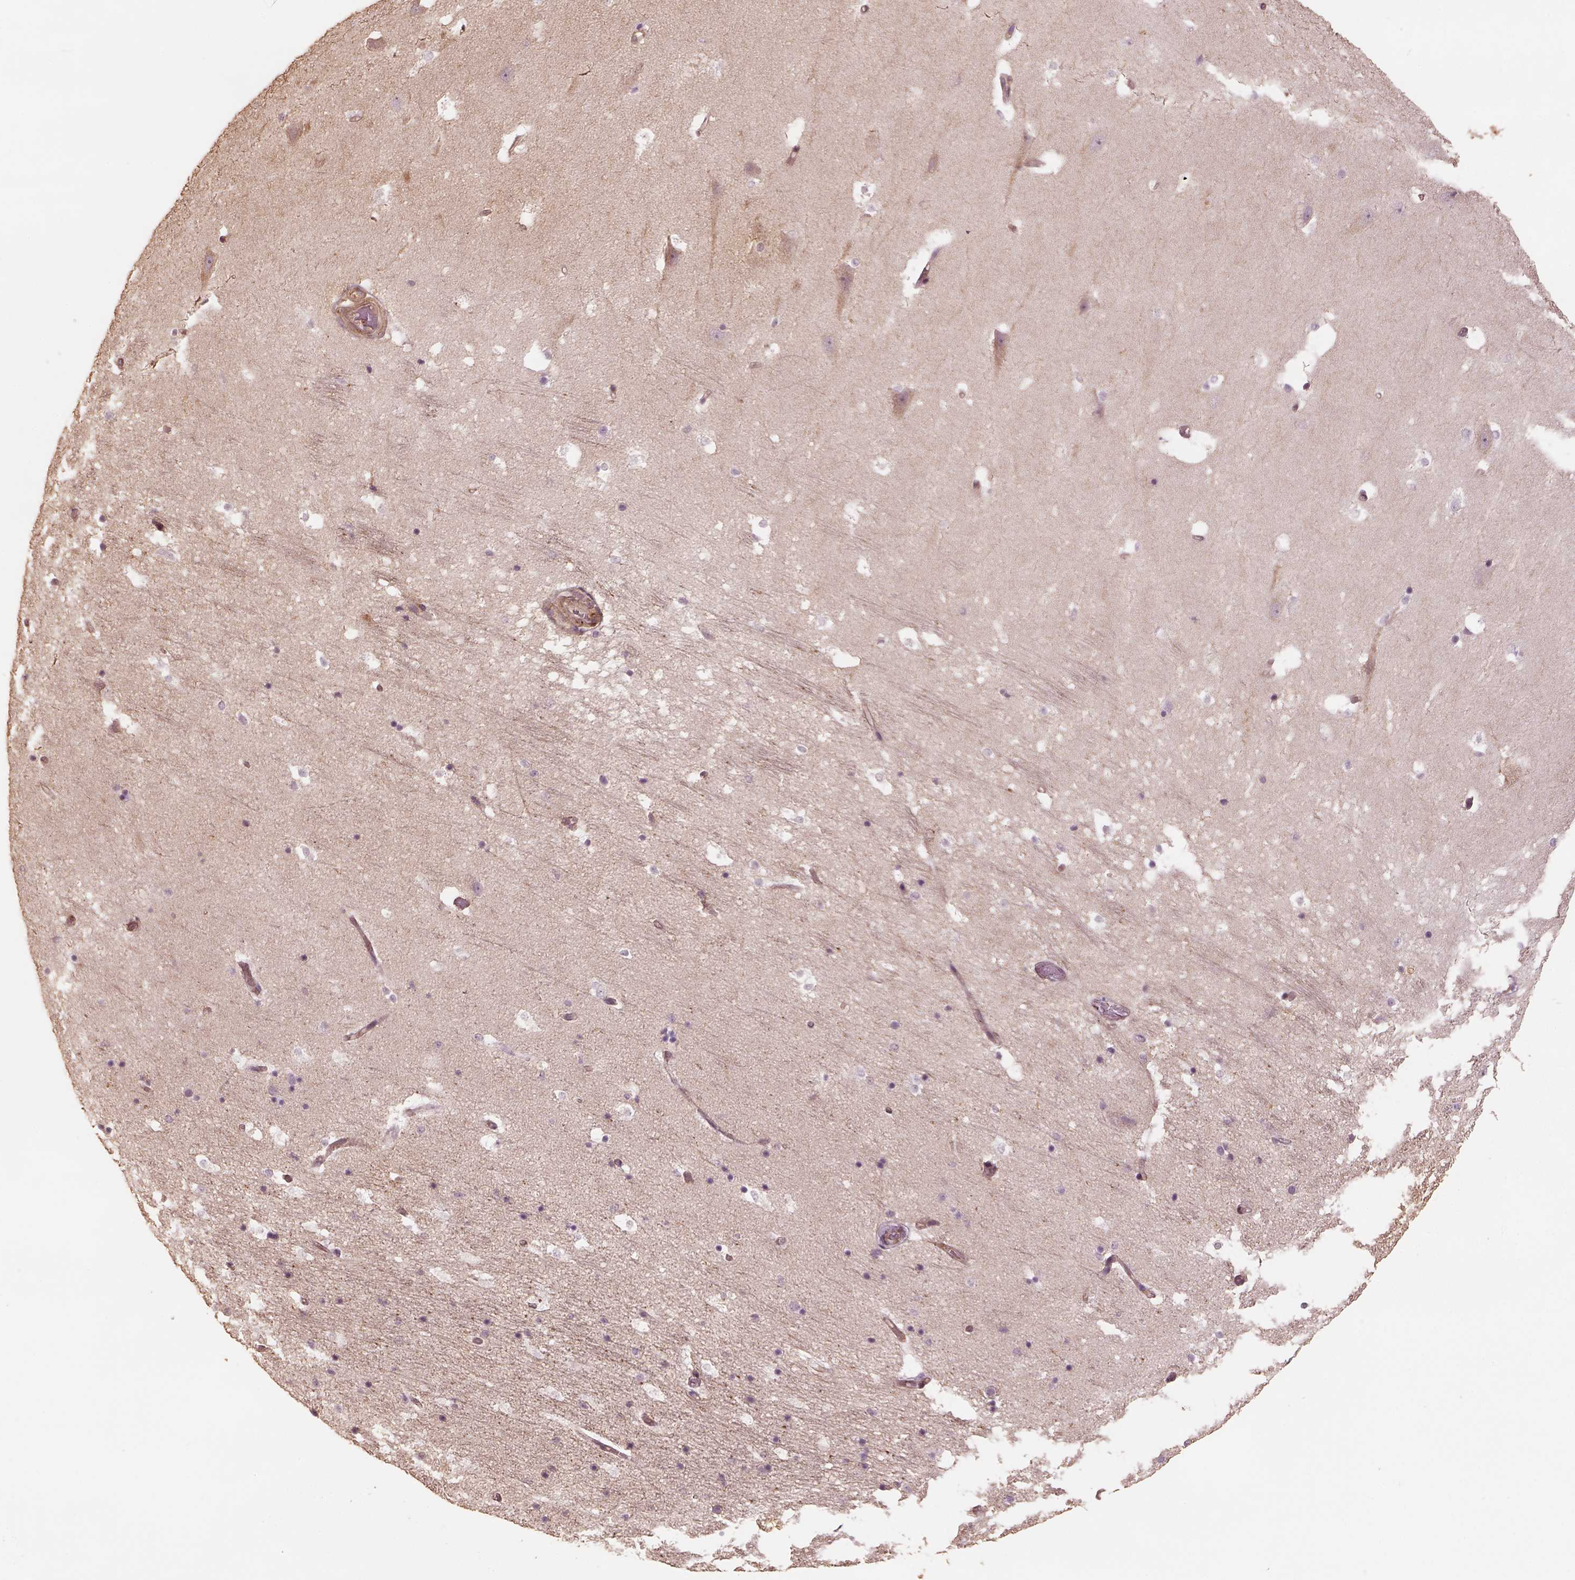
{"staining": {"intensity": "negative", "quantity": "none", "location": "none"}, "tissue": "hippocampus", "cell_type": "Glial cells", "image_type": "normal", "snomed": [{"axis": "morphology", "description": "Normal tissue, NOS"}, {"axis": "topography", "description": "Hippocampus"}], "caption": "Protein analysis of unremarkable hippocampus reveals no significant positivity in glial cells. (DAB (3,3'-diaminobenzidine) immunohistochemistry (IHC), high magnification).", "gene": "LIN7A", "patient": {"sex": "male", "age": 44}}